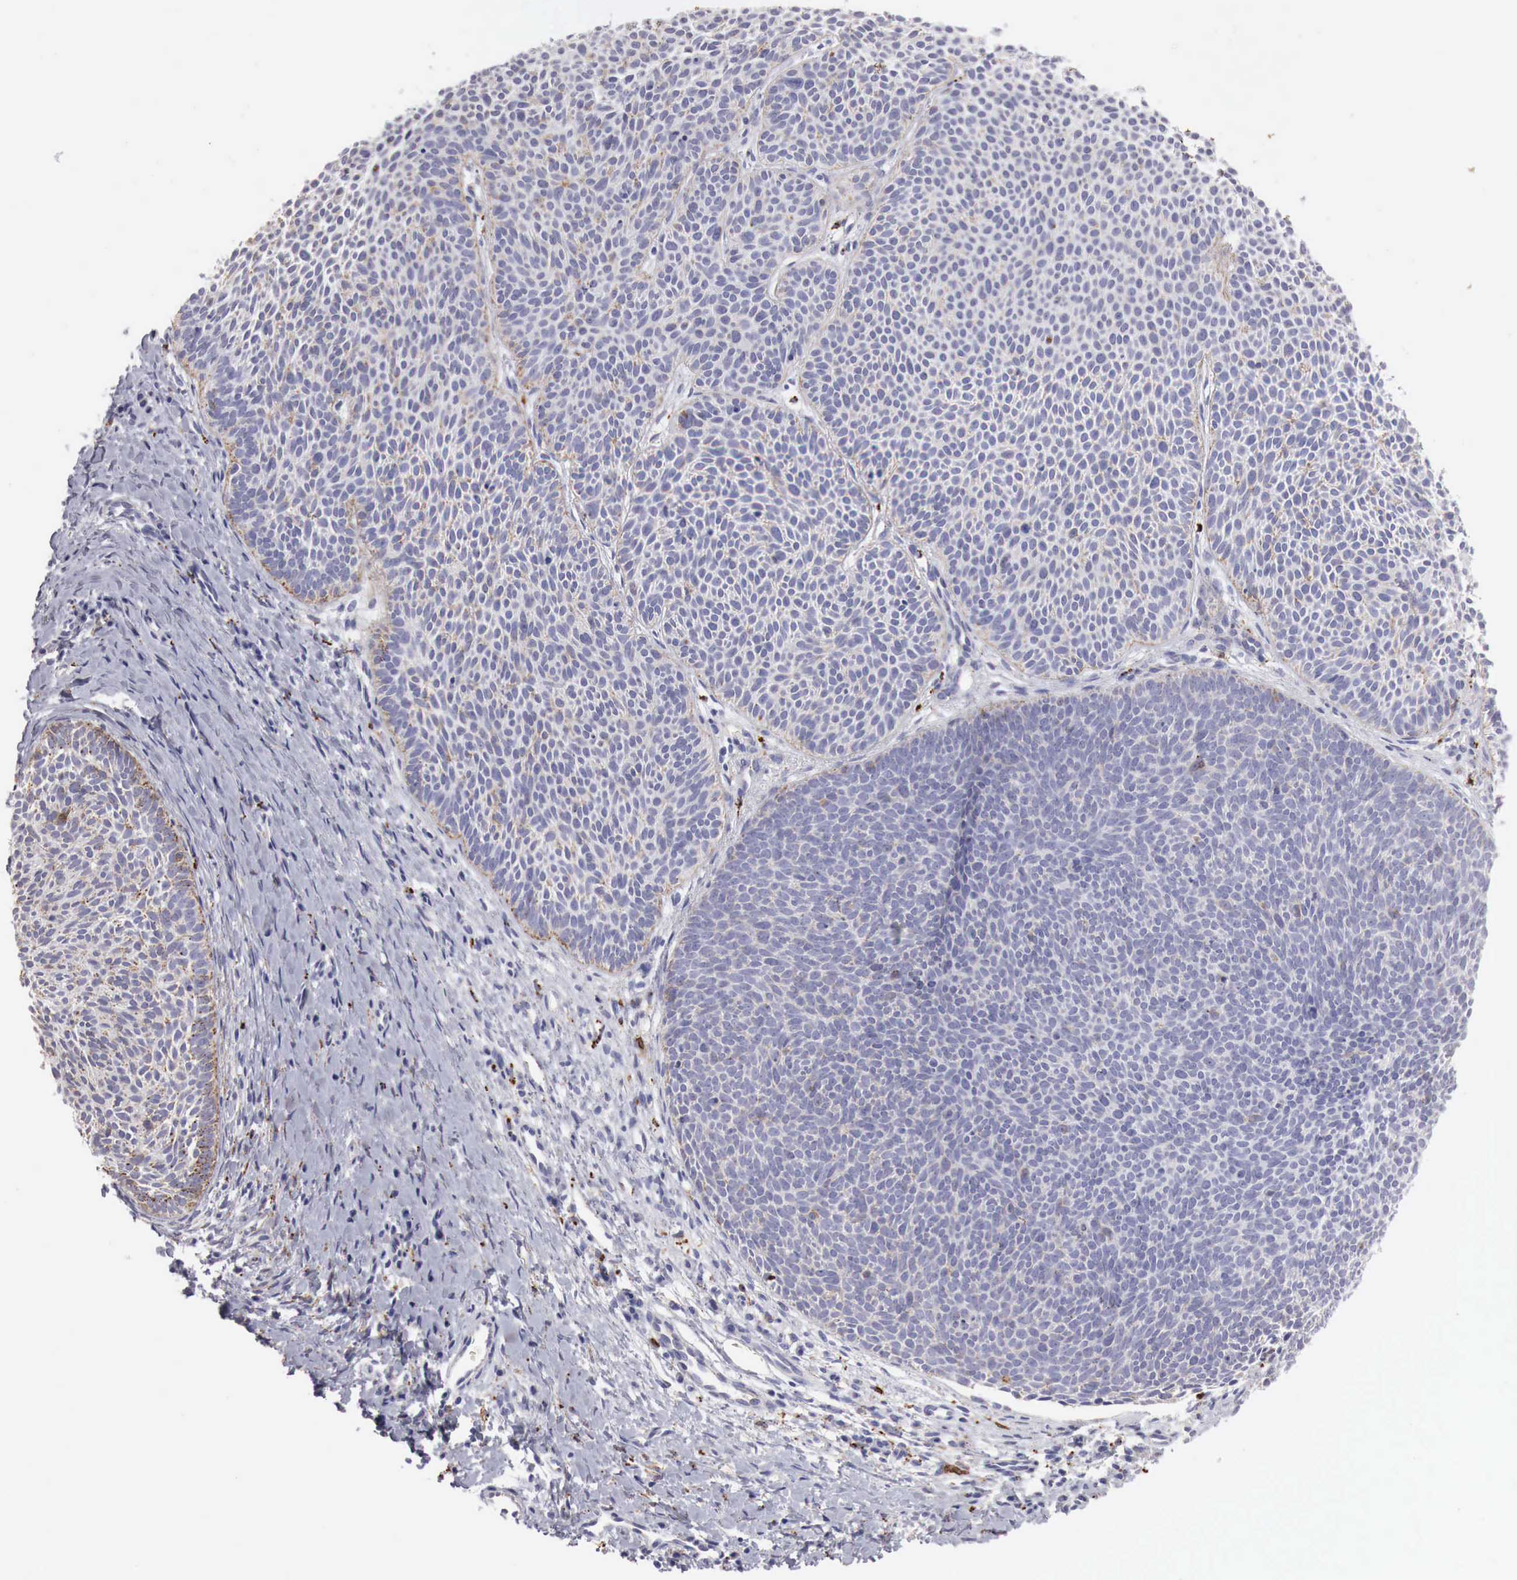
{"staining": {"intensity": "weak", "quantity": "<25%", "location": "cytoplasmic/membranous"}, "tissue": "skin cancer", "cell_type": "Tumor cells", "image_type": "cancer", "snomed": [{"axis": "morphology", "description": "Basal cell carcinoma"}, {"axis": "topography", "description": "Skin"}], "caption": "A high-resolution photomicrograph shows immunohistochemistry (IHC) staining of skin cancer (basal cell carcinoma), which demonstrates no significant expression in tumor cells. Brightfield microscopy of immunohistochemistry stained with DAB (3,3'-diaminobenzidine) (brown) and hematoxylin (blue), captured at high magnification.", "gene": "GLA", "patient": {"sex": "male", "age": 84}}